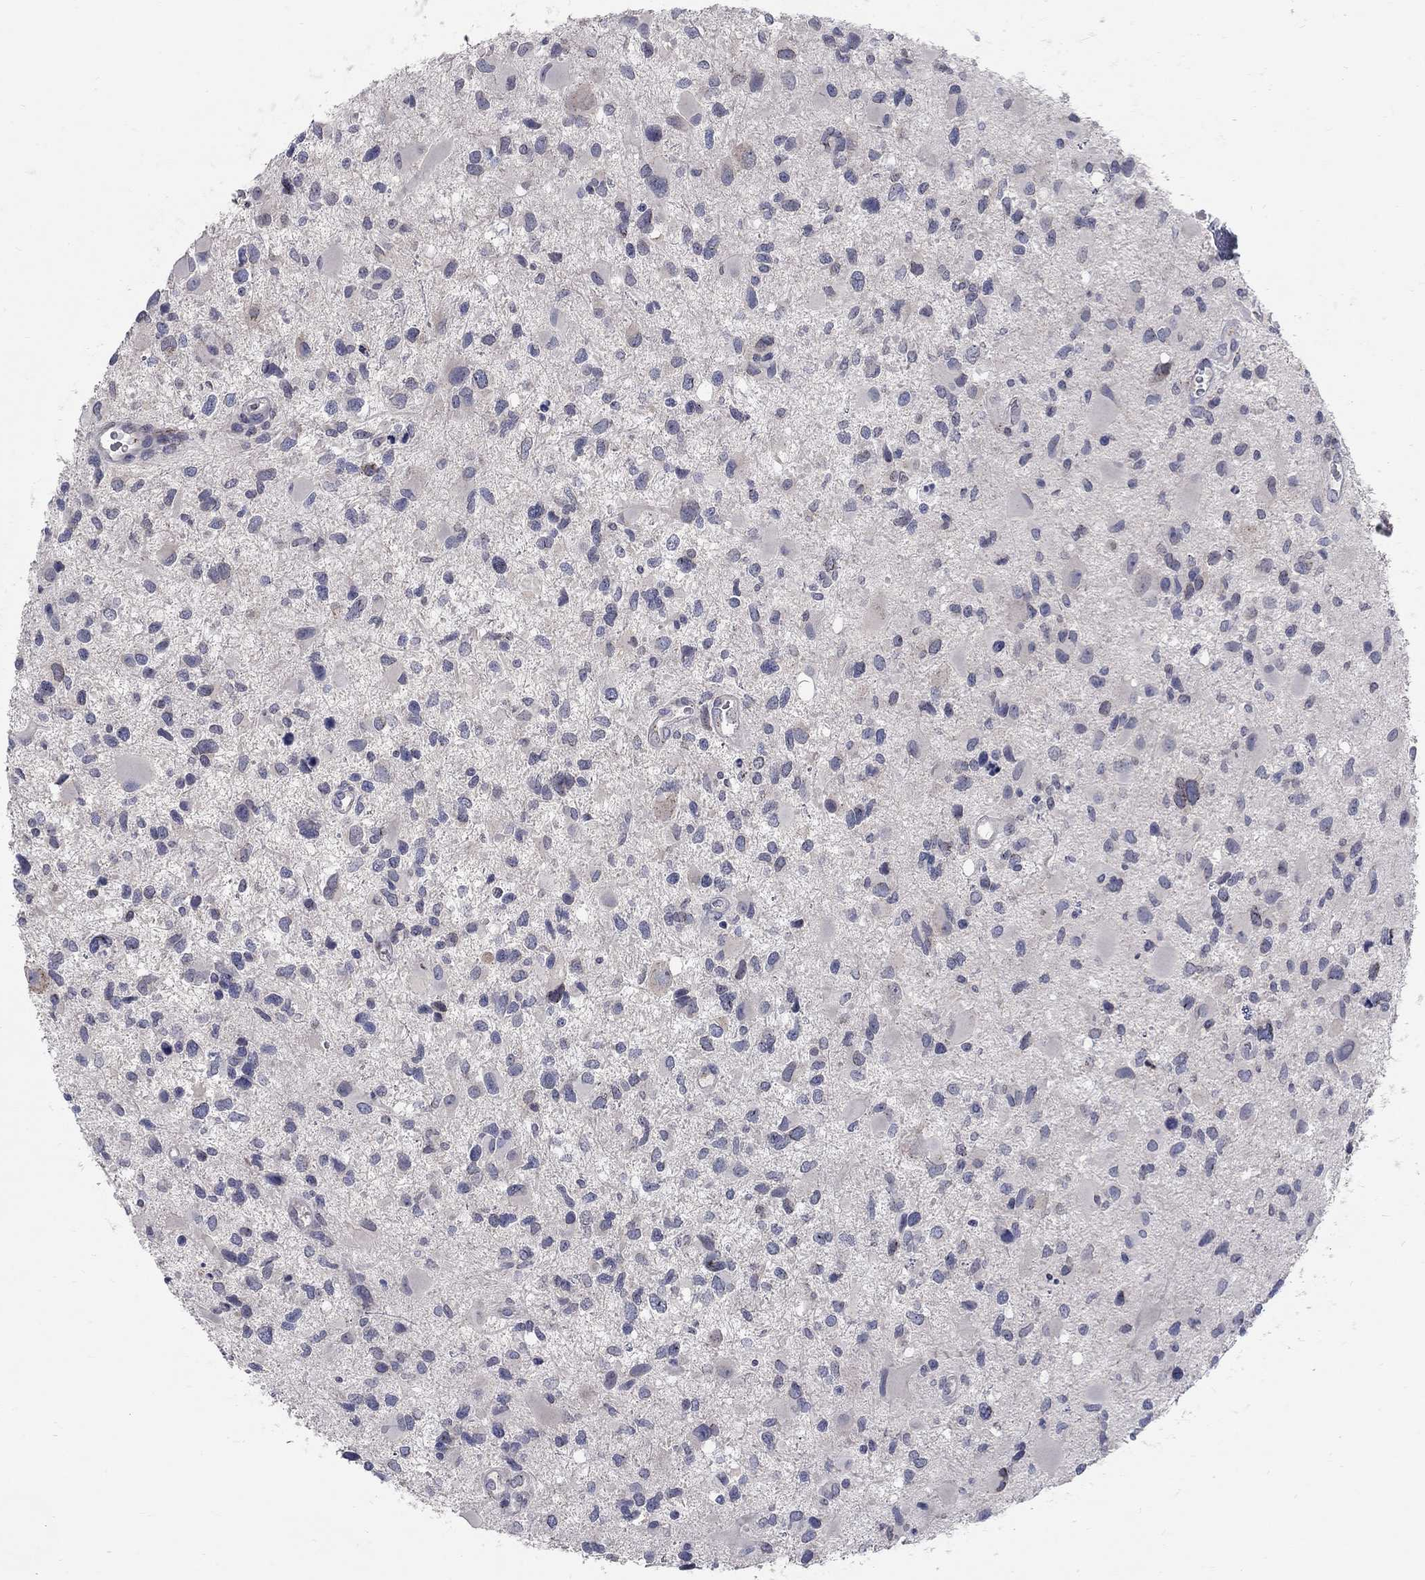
{"staining": {"intensity": "negative", "quantity": "none", "location": "none"}, "tissue": "glioma", "cell_type": "Tumor cells", "image_type": "cancer", "snomed": [{"axis": "morphology", "description": "Glioma, malignant, Low grade"}, {"axis": "topography", "description": "Brain"}], "caption": "Protein analysis of glioma shows no significant expression in tumor cells. (Brightfield microscopy of DAB (3,3'-diaminobenzidine) IHC at high magnification).", "gene": "PANK3", "patient": {"sex": "female", "age": 32}}